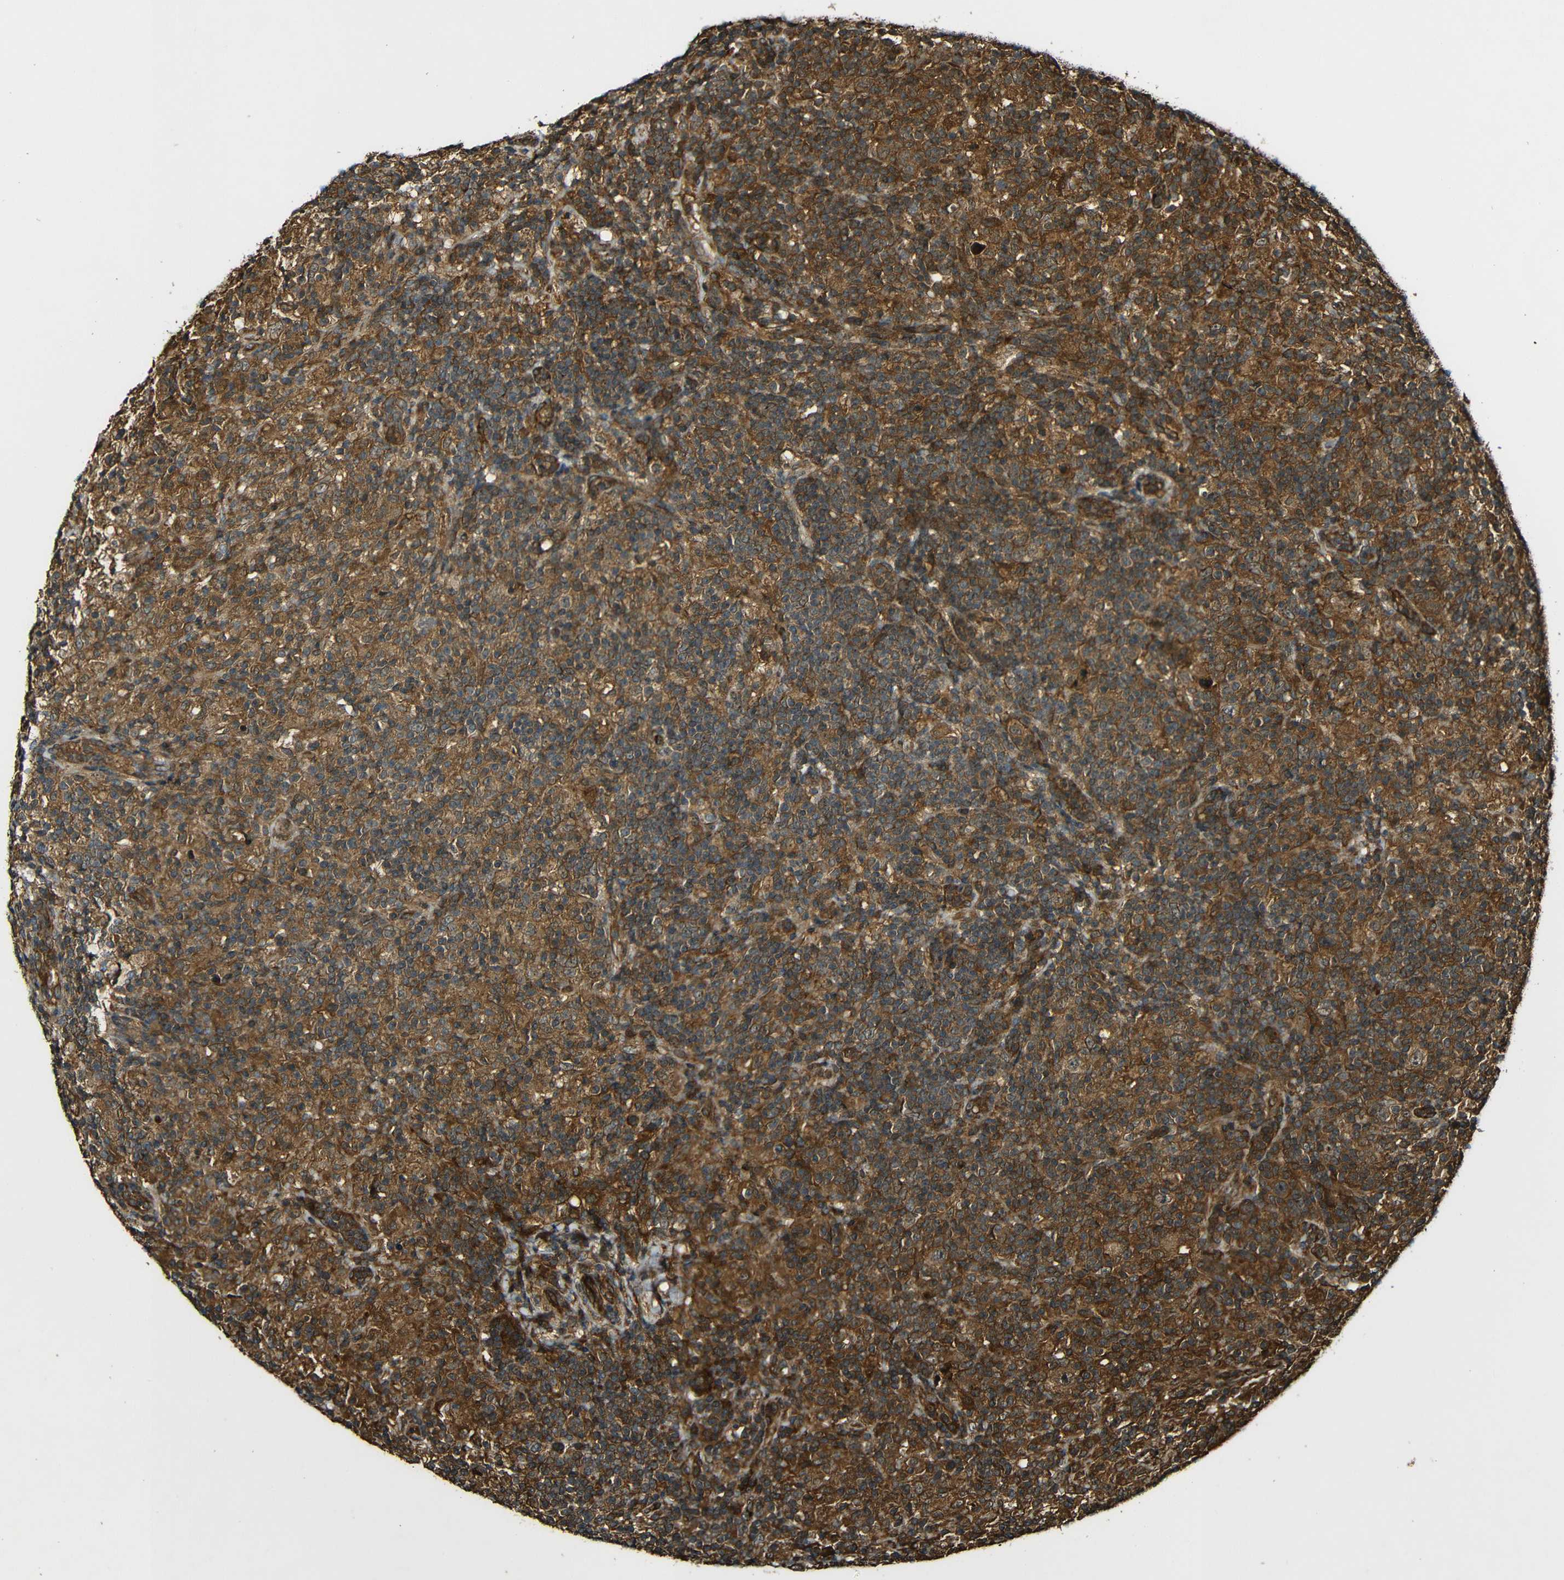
{"staining": {"intensity": "moderate", "quantity": ">75%", "location": "cytoplasmic/membranous"}, "tissue": "lymphoma", "cell_type": "Tumor cells", "image_type": "cancer", "snomed": [{"axis": "morphology", "description": "Hodgkin's disease, NOS"}, {"axis": "topography", "description": "Lymph node"}], "caption": "A high-resolution photomicrograph shows immunohistochemistry (IHC) staining of lymphoma, which shows moderate cytoplasmic/membranous positivity in approximately >75% of tumor cells. (IHC, brightfield microscopy, high magnification).", "gene": "CASP8", "patient": {"sex": "male", "age": 70}}